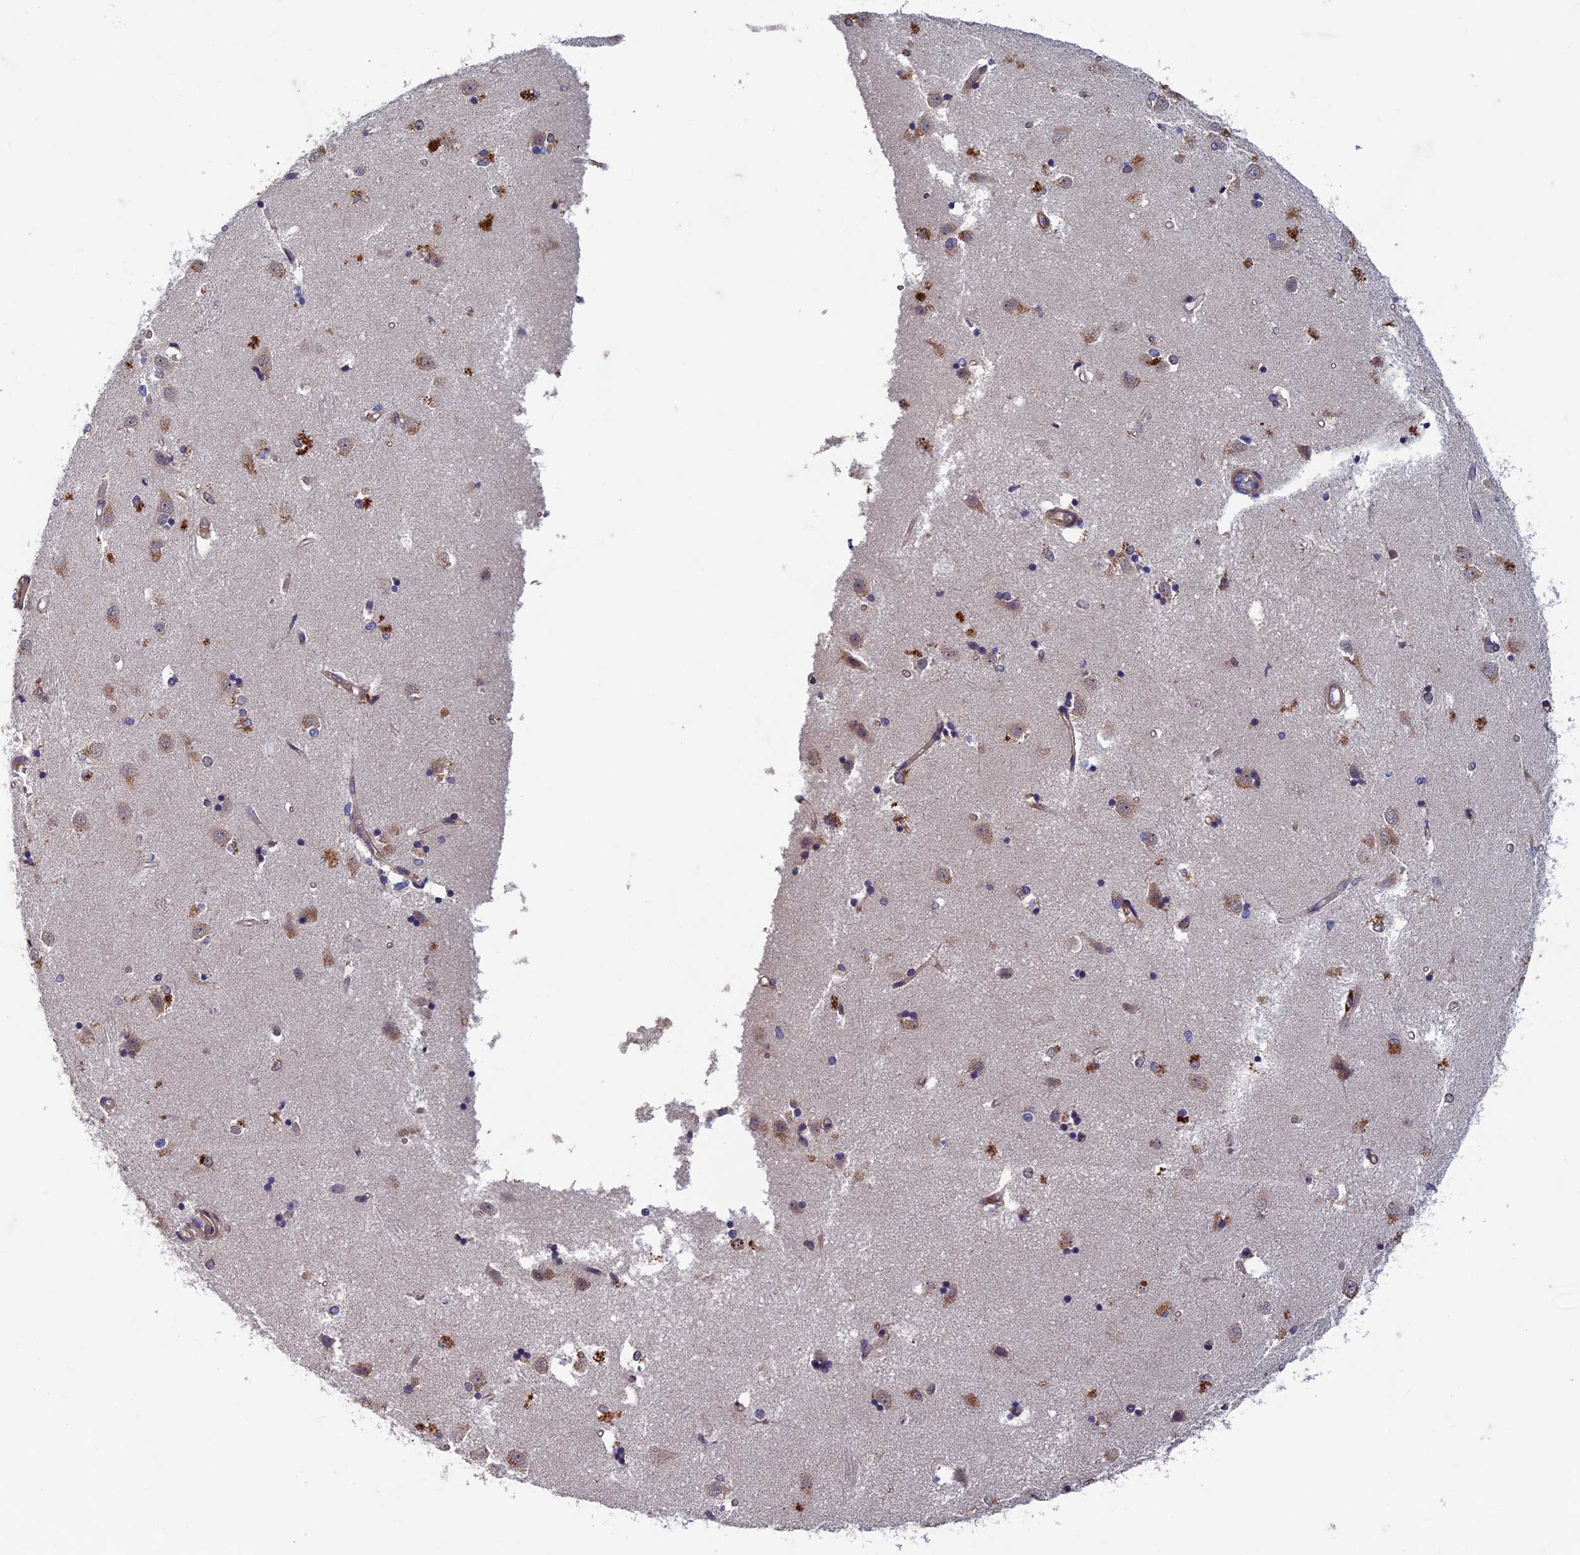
{"staining": {"intensity": "strong", "quantity": "<25%", "location": "cytoplasmic/membranous"}, "tissue": "caudate", "cell_type": "Glial cells", "image_type": "normal", "snomed": [{"axis": "morphology", "description": "Normal tissue, NOS"}, {"axis": "topography", "description": "Lateral ventricle wall"}], "caption": "IHC micrograph of normal caudate stained for a protein (brown), which exhibits medium levels of strong cytoplasmic/membranous expression in approximately <25% of glial cells.", "gene": "NCAPG", "patient": {"sex": "male", "age": 45}}